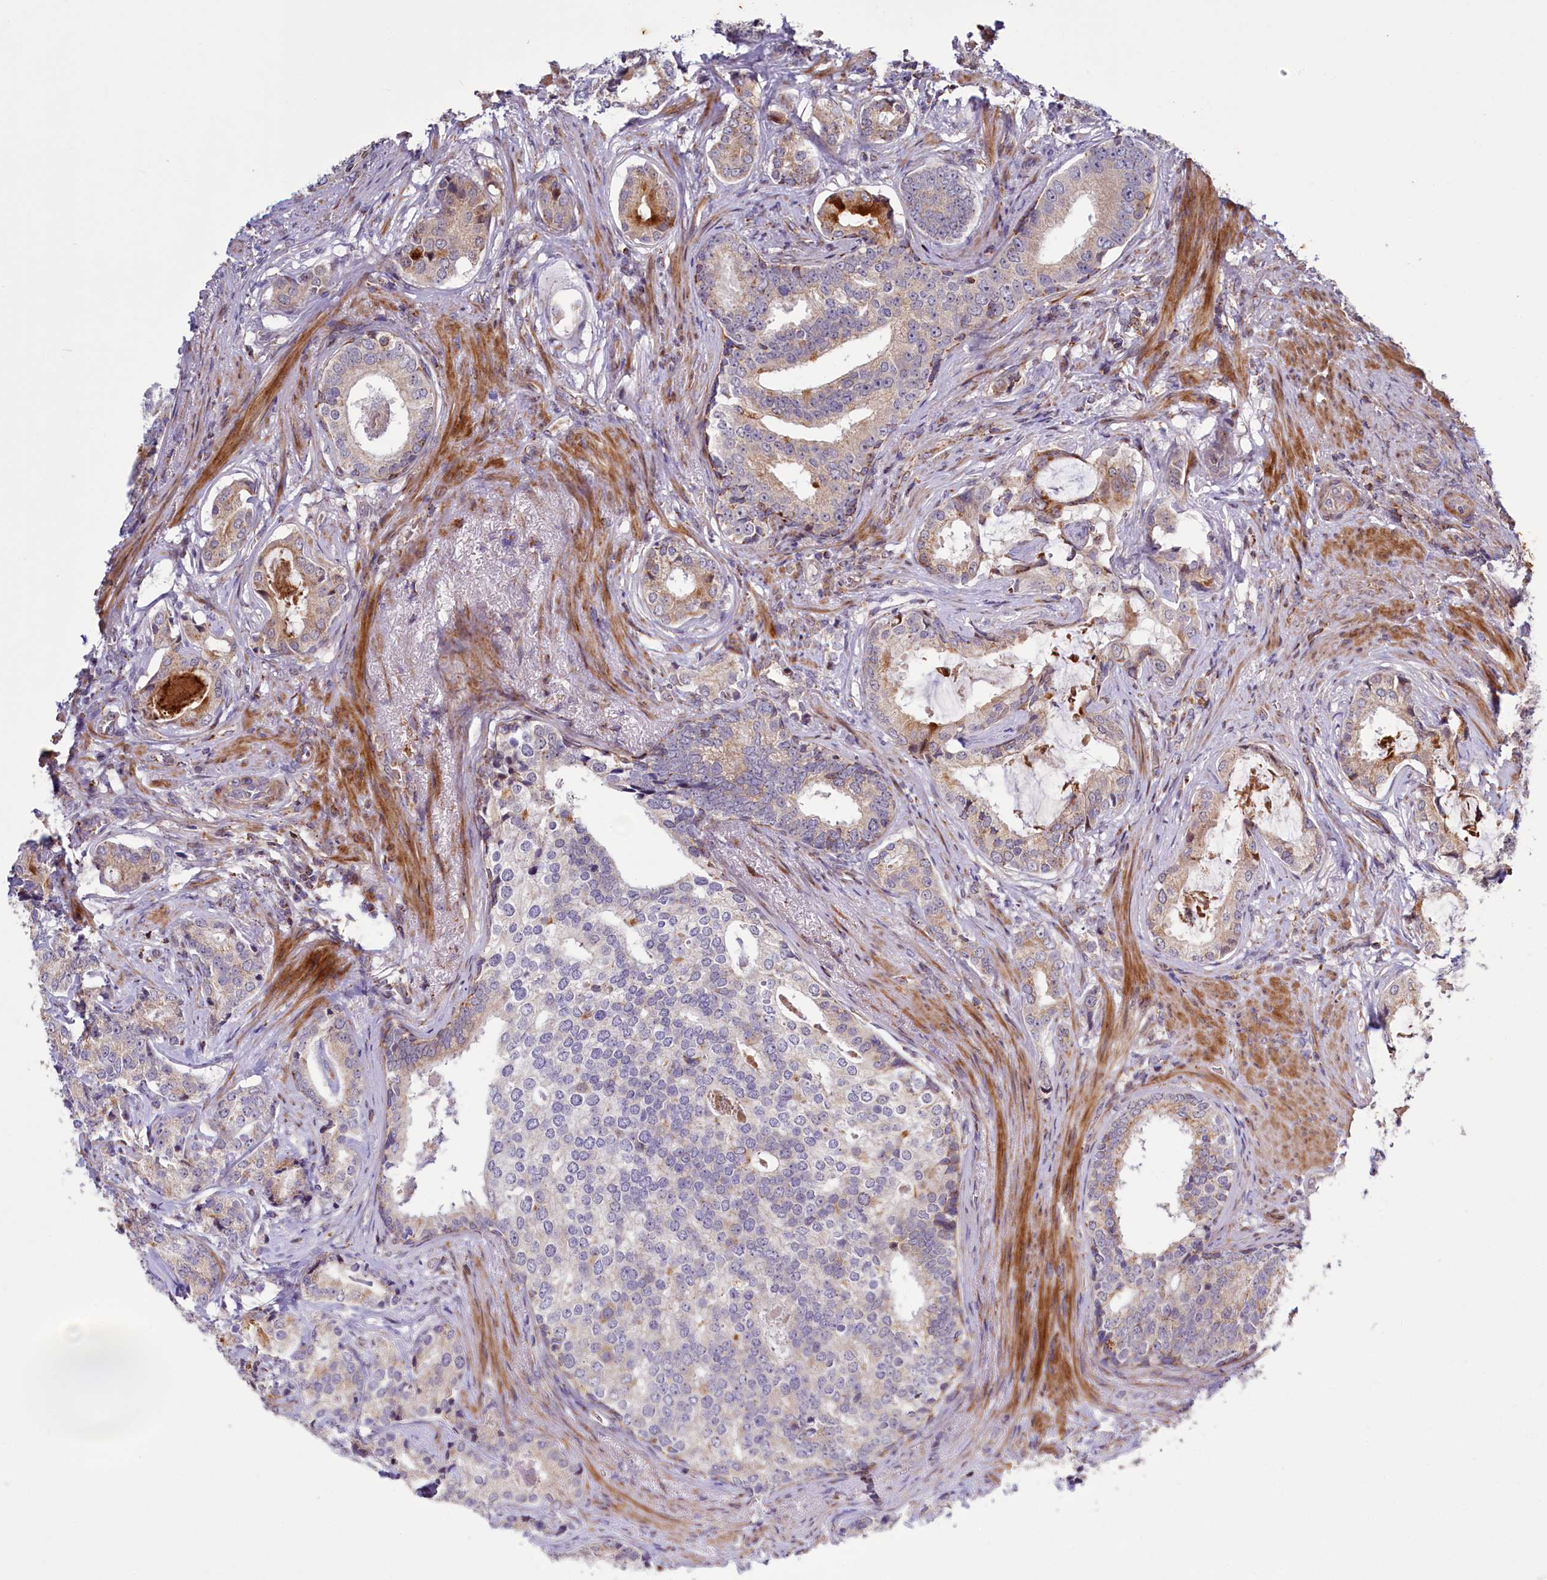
{"staining": {"intensity": "weak", "quantity": ">75%", "location": "cytoplasmic/membranous"}, "tissue": "prostate cancer", "cell_type": "Tumor cells", "image_type": "cancer", "snomed": [{"axis": "morphology", "description": "Adenocarcinoma, Low grade"}, {"axis": "topography", "description": "Prostate"}], "caption": "Protein expression analysis of human prostate adenocarcinoma (low-grade) reveals weak cytoplasmic/membranous positivity in approximately >75% of tumor cells.", "gene": "DYNC2H1", "patient": {"sex": "male", "age": 71}}